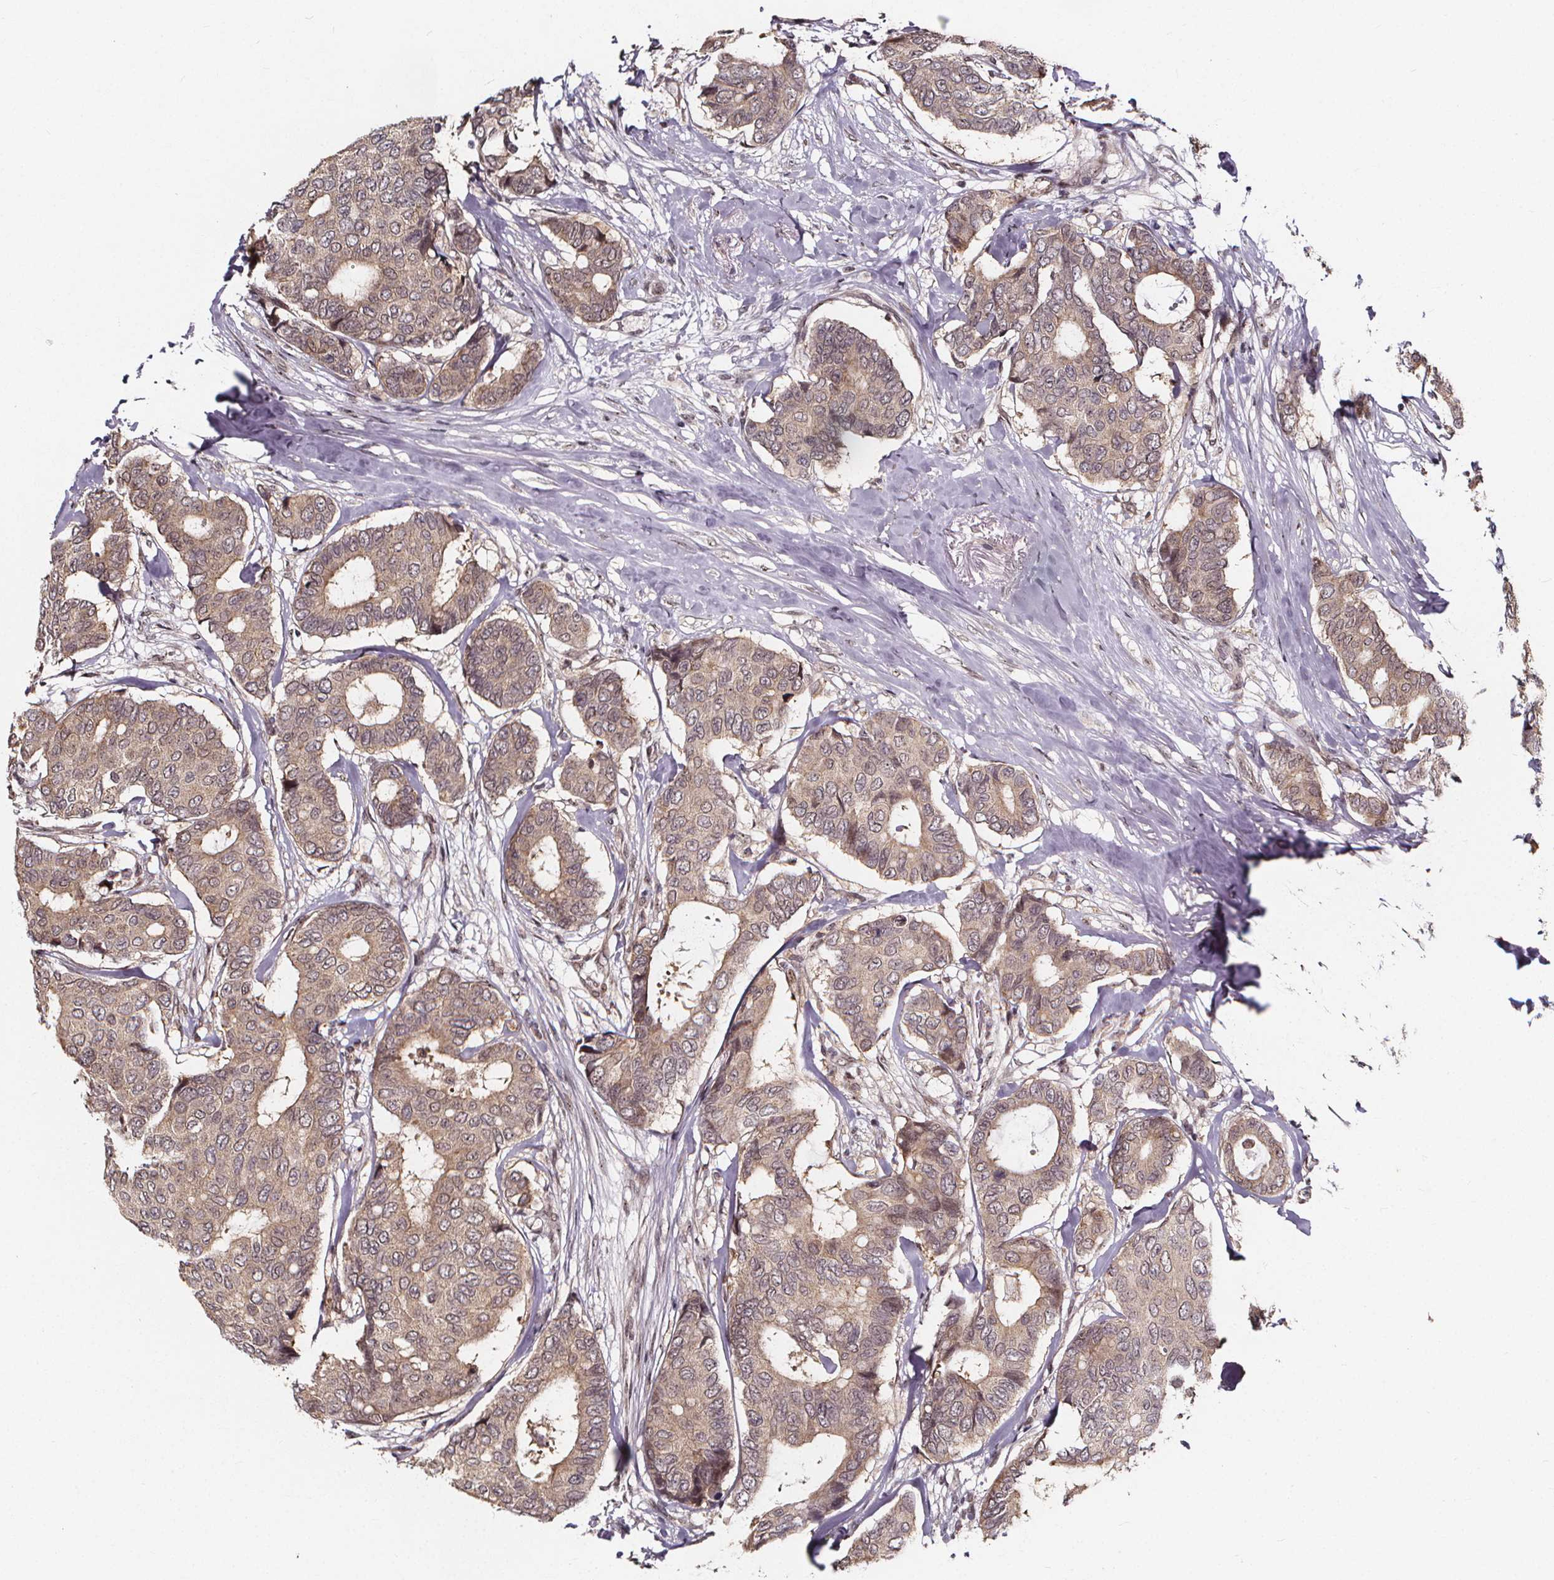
{"staining": {"intensity": "weak", "quantity": "25%-75%", "location": "cytoplasmic/membranous"}, "tissue": "breast cancer", "cell_type": "Tumor cells", "image_type": "cancer", "snomed": [{"axis": "morphology", "description": "Duct carcinoma"}, {"axis": "topography", "description": "Breast"}], "caption": "Immunohistochemistry (IHC) photomicrograph of neoplastic tissue: human breast cancer stained using IHC shows low levels of weak protein expression localized specifically in the cytoplasmic/membranous of tumor cells, appearing as a cytoplasmic/membranous brown color.", "gene": "DDIT3", "patient": {"sex": "female", "age": 75}}